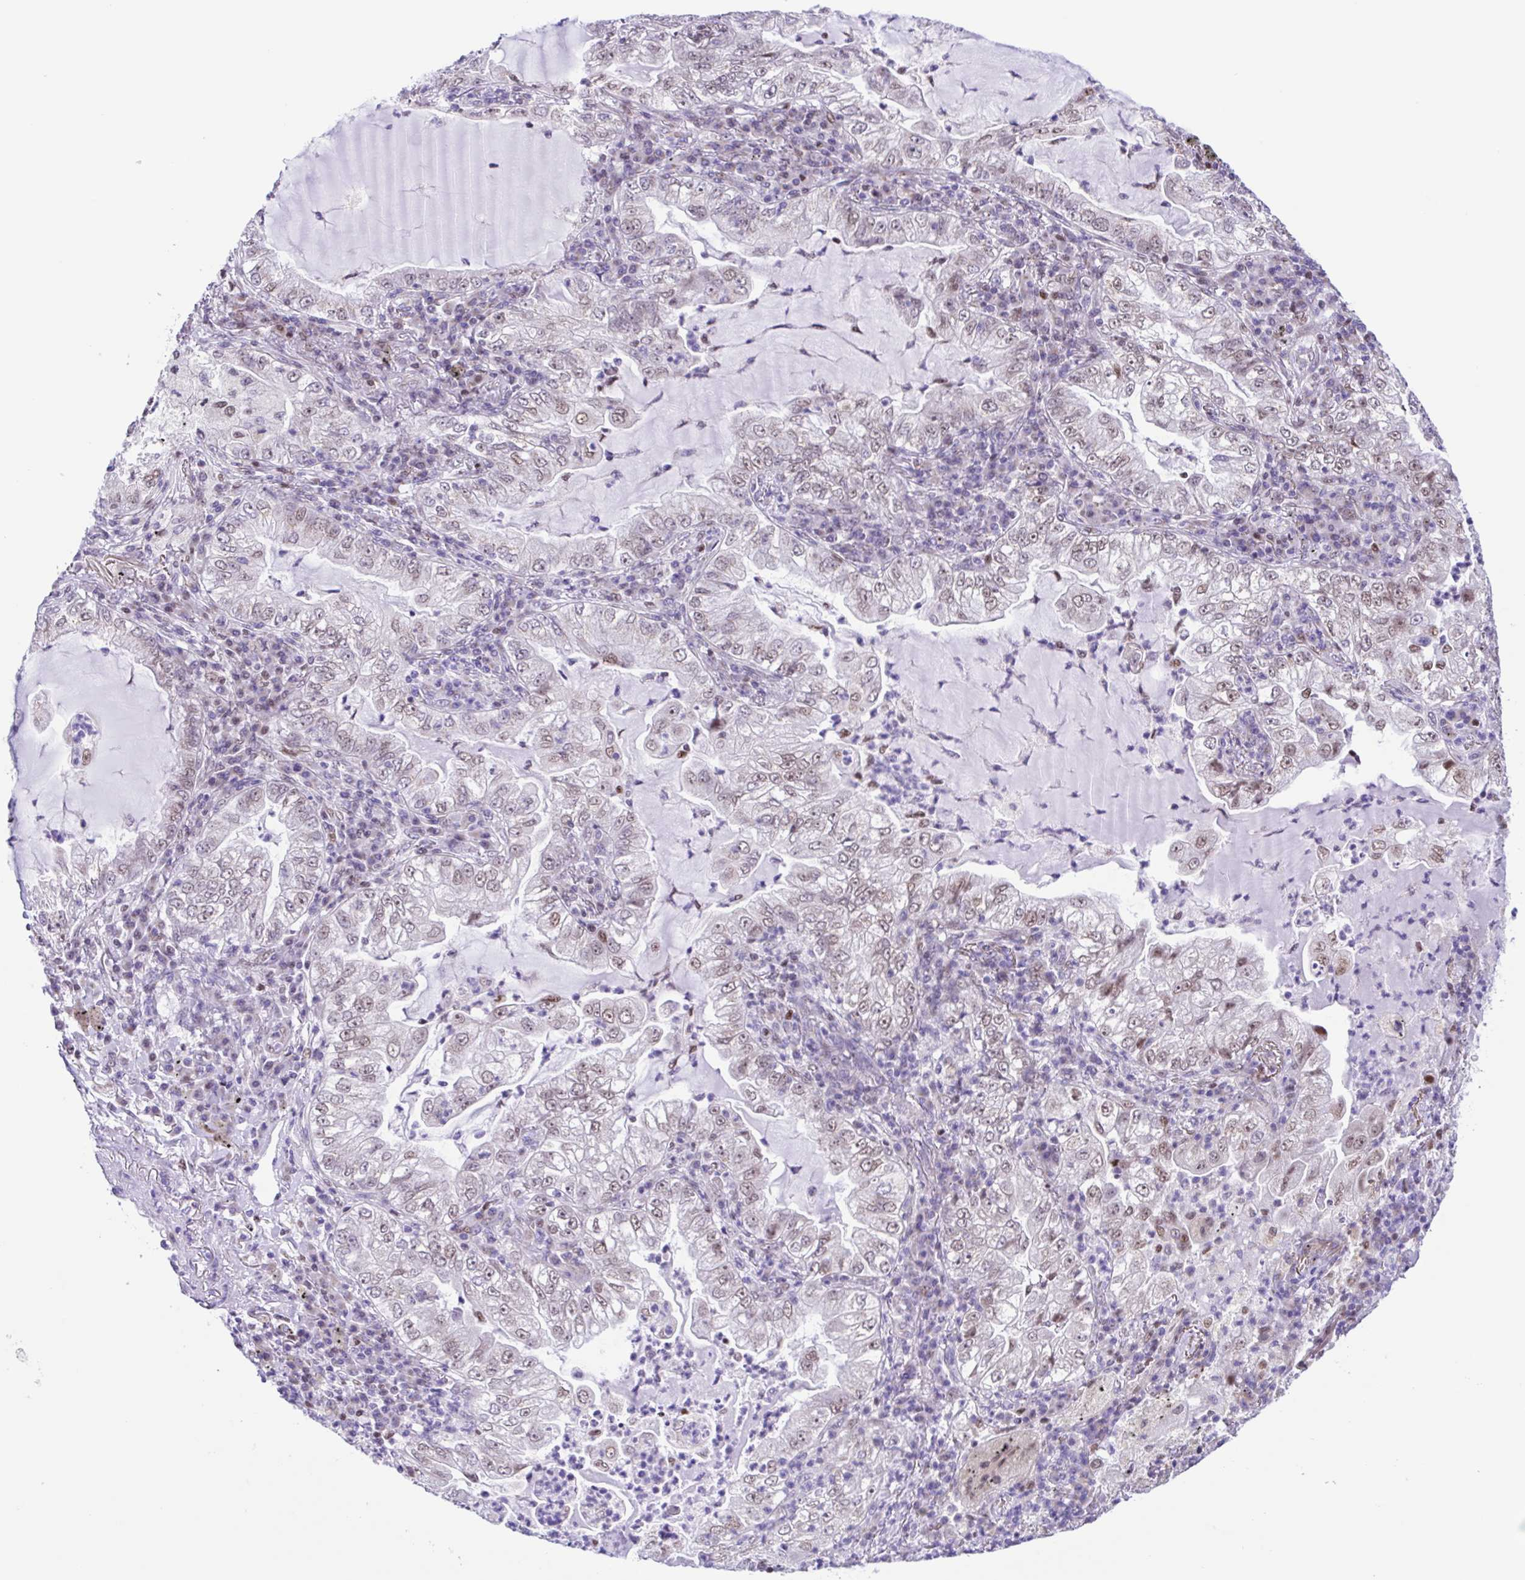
{"staining": {"intensity": "weak", "quantity": "25%-75%", "location": "nuclear"}, "tissue": "lung cancer", "cell_type": "Tumor cells", "image_type": "cancer", "snomed": [{"axis": "morphology", "description": "Adenocarcinoma, NOS"}, {"axis": "topography", "description": "Lung"}], "caption": "This is a photomicrograph of immunohistochemistry staining of lung cancer (adenocarcinoma), which shows weak expression in the nuclear of tumor cells.", "gene": "TGM3", "patient": {"sex": "female", "age": 73}}